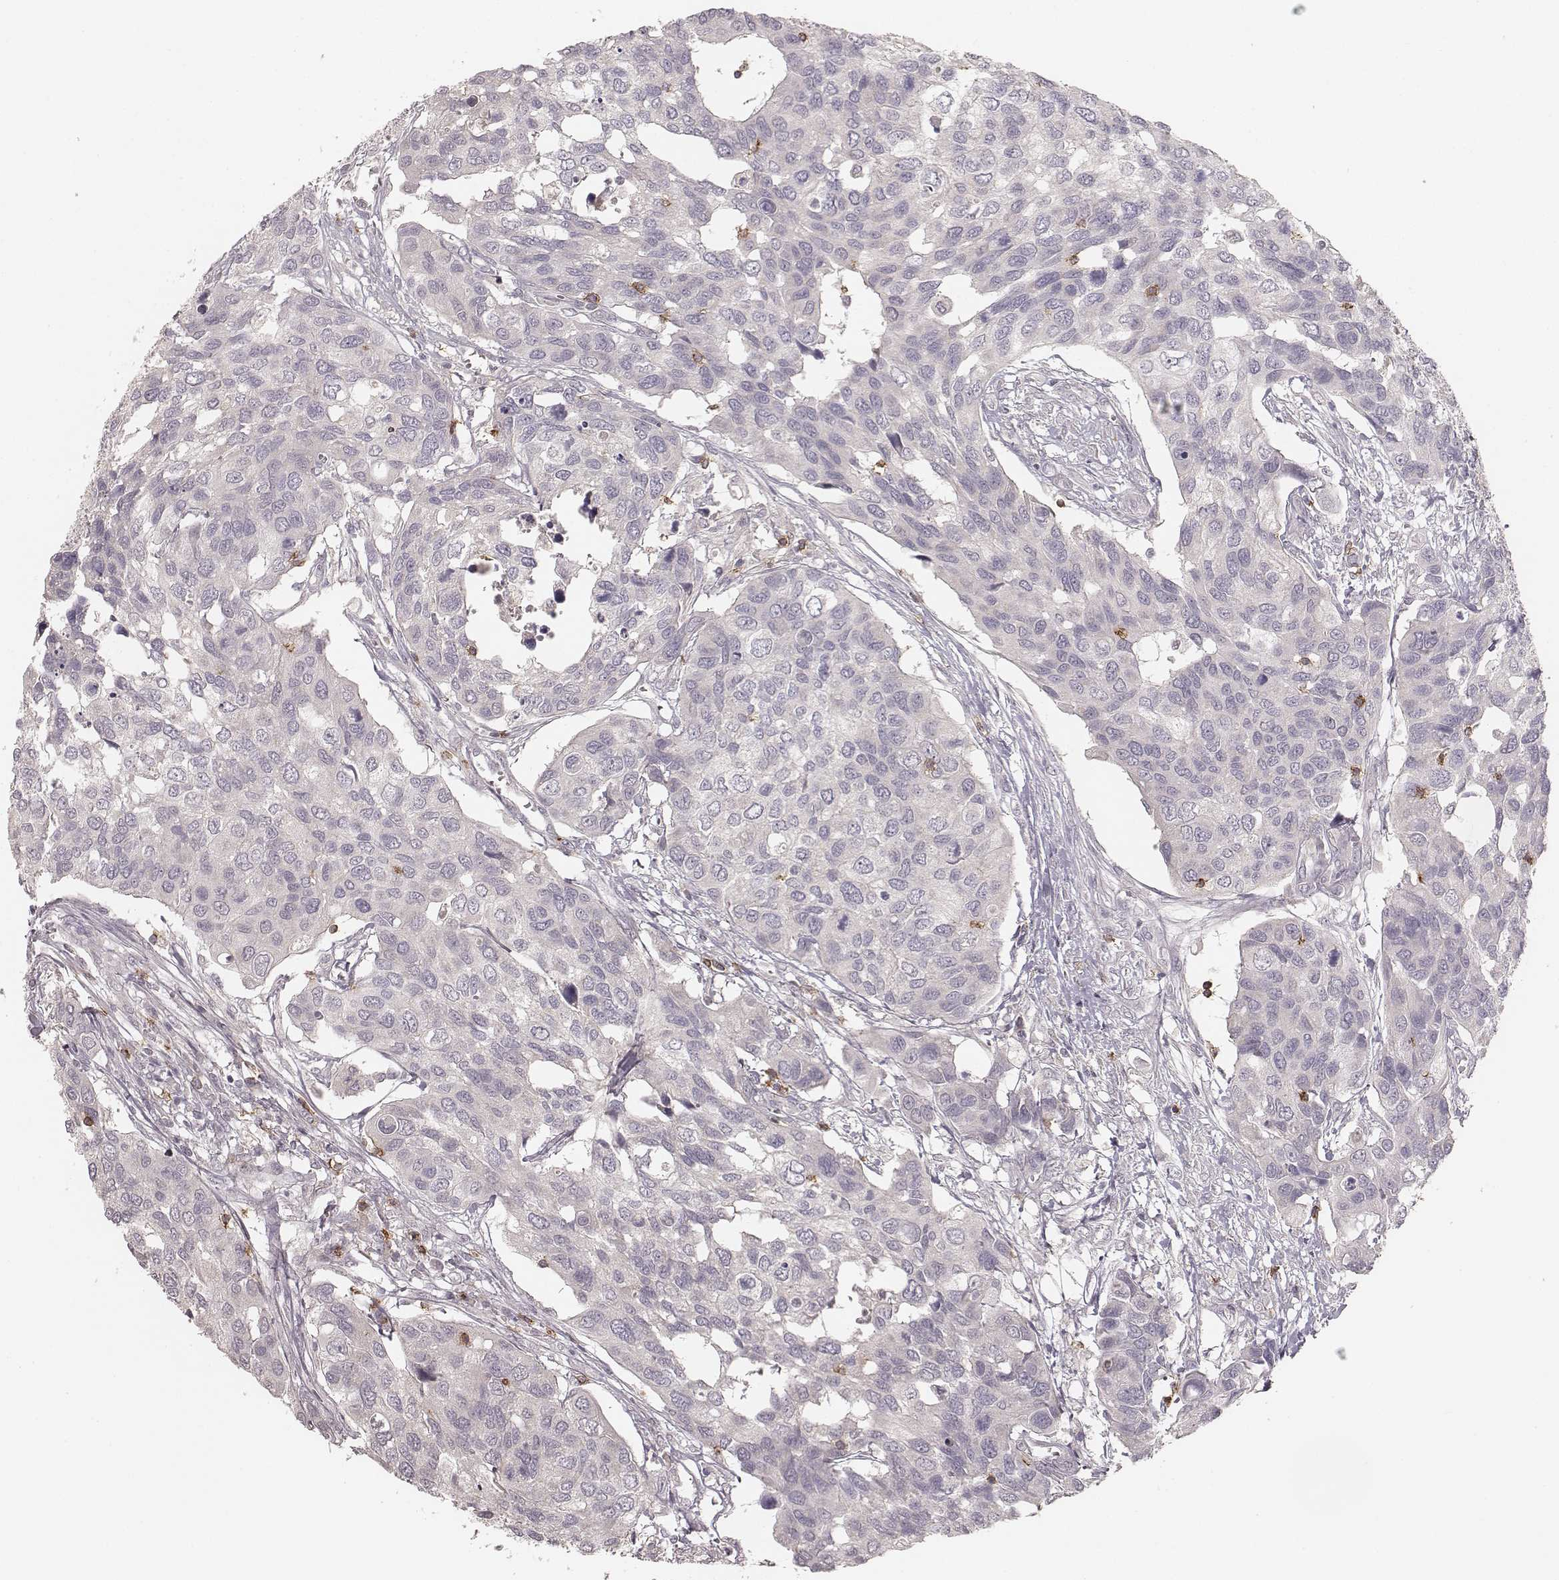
{"staining": {"intensity": "negative", "quantity": "none", "location": "none"}, "tissue": "urothelial cancer", "cell_type": "Tumor cells", "image_type": "cancer", "snomed": [{"axis": "morphology", "description": "Urothelial carcinoma, High grade"}, {"axis": "topography", "description": "Urinary bladder"}], "caption": "A high-resolution photomicrograph shows IHC staining of urothelial cancer, which shows no significant staining in tumor cells.", "gene": "CD8A", "patient": {"sex": "male", "age": 60}}